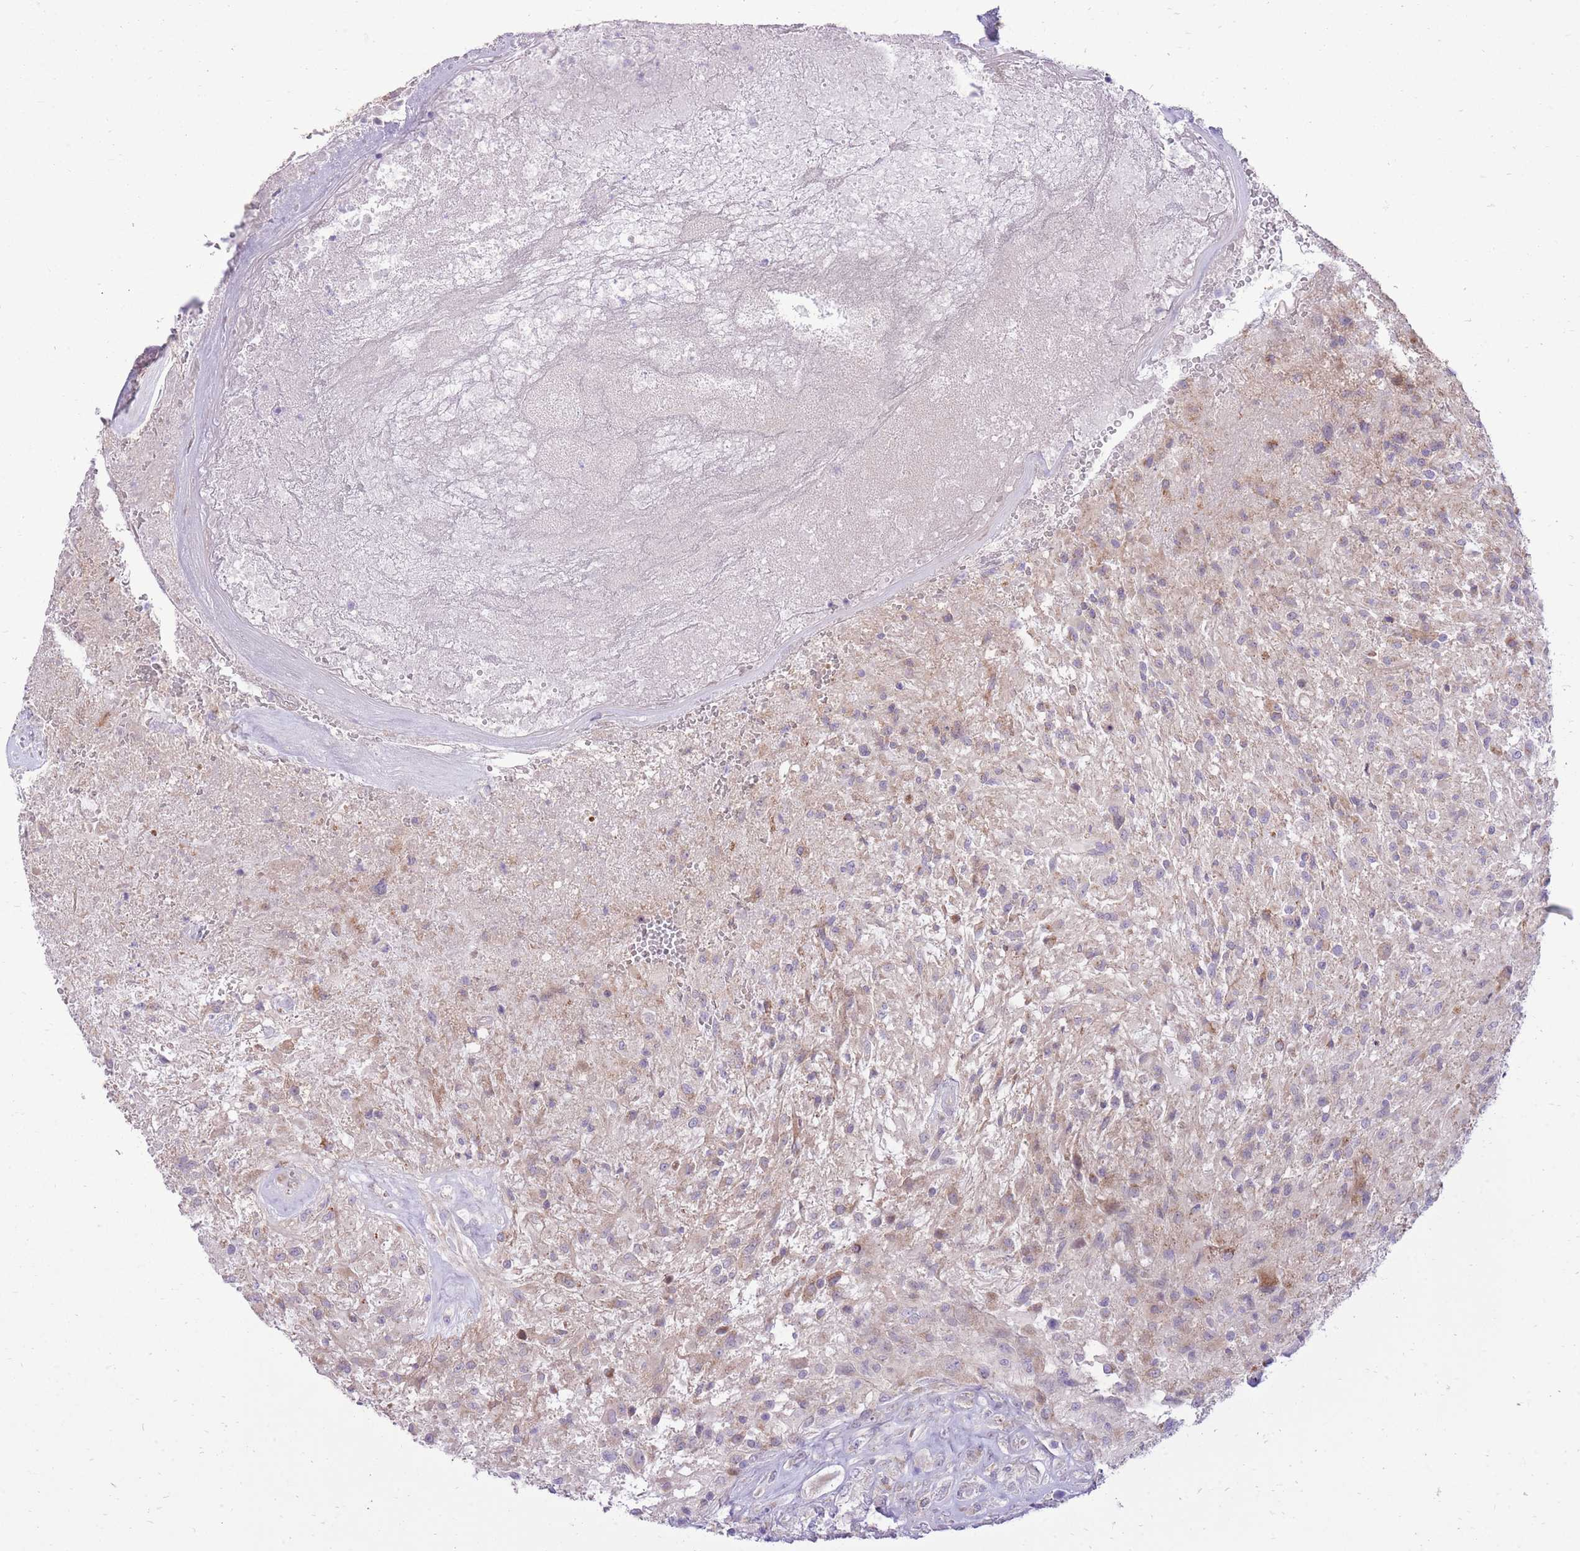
{"staining": {"intensity": "weak", "quantity": "<25%", "location": "cytoplasmic/membranous"}, "tissue": "glioma", "cell_type": "Tumor cells", "image_type": "cancer", "snomed": [{"axis": "morphology", "description": "Glioma, malignant, High grade"}, {"axis": "topography", "description": "Brain"}], "caption": "A high-resolution photomicrograph shows IHC staining of glioma, which reveals no significant staining in tumor cells.", "gene": "SLC4A4", "patient": {"sex": "male", "age": 56}}